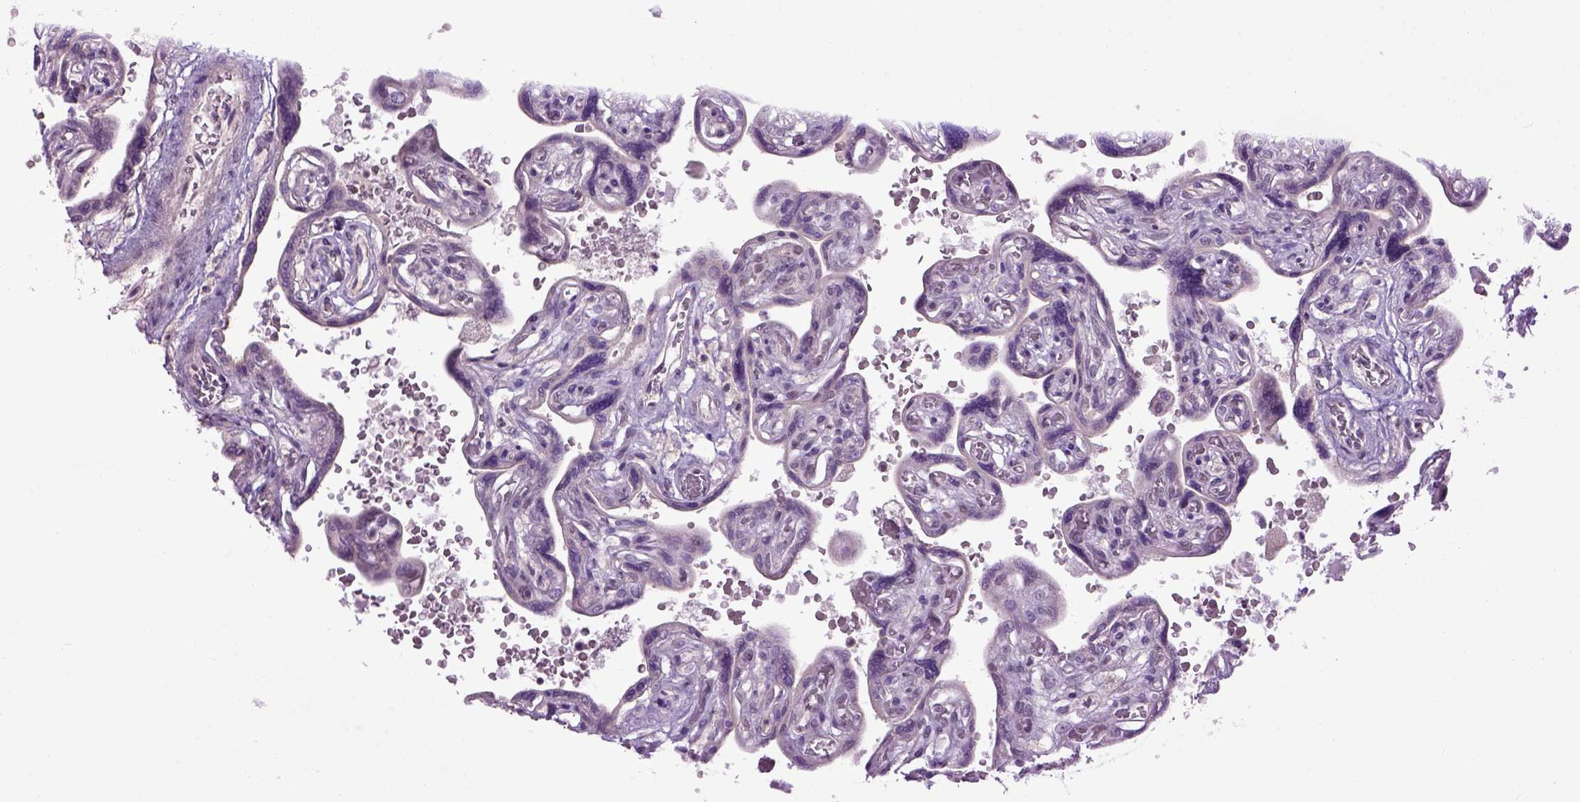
{"staining": {"intensity": "negative", "quantity": "none", "location": "none"}, "tissue": "placenta", "cell_type": "Decidual cells", "image_type": "normal", "snomed": [{"axis": "morphology", "description": "Normal tissue, NOS"}, {"axis": "topography", "description": "Placenta"}], "caption": "Image shows no protein expression in decidual cells of benign placenta. Brightfield microscopy of immunohistochemistry (IHC) stained with DAB (brown) and hematoxylin (blue), captured at high magnification.", "gene": "EMILIN3", "patient": {"sex": "female", "age": 32}}